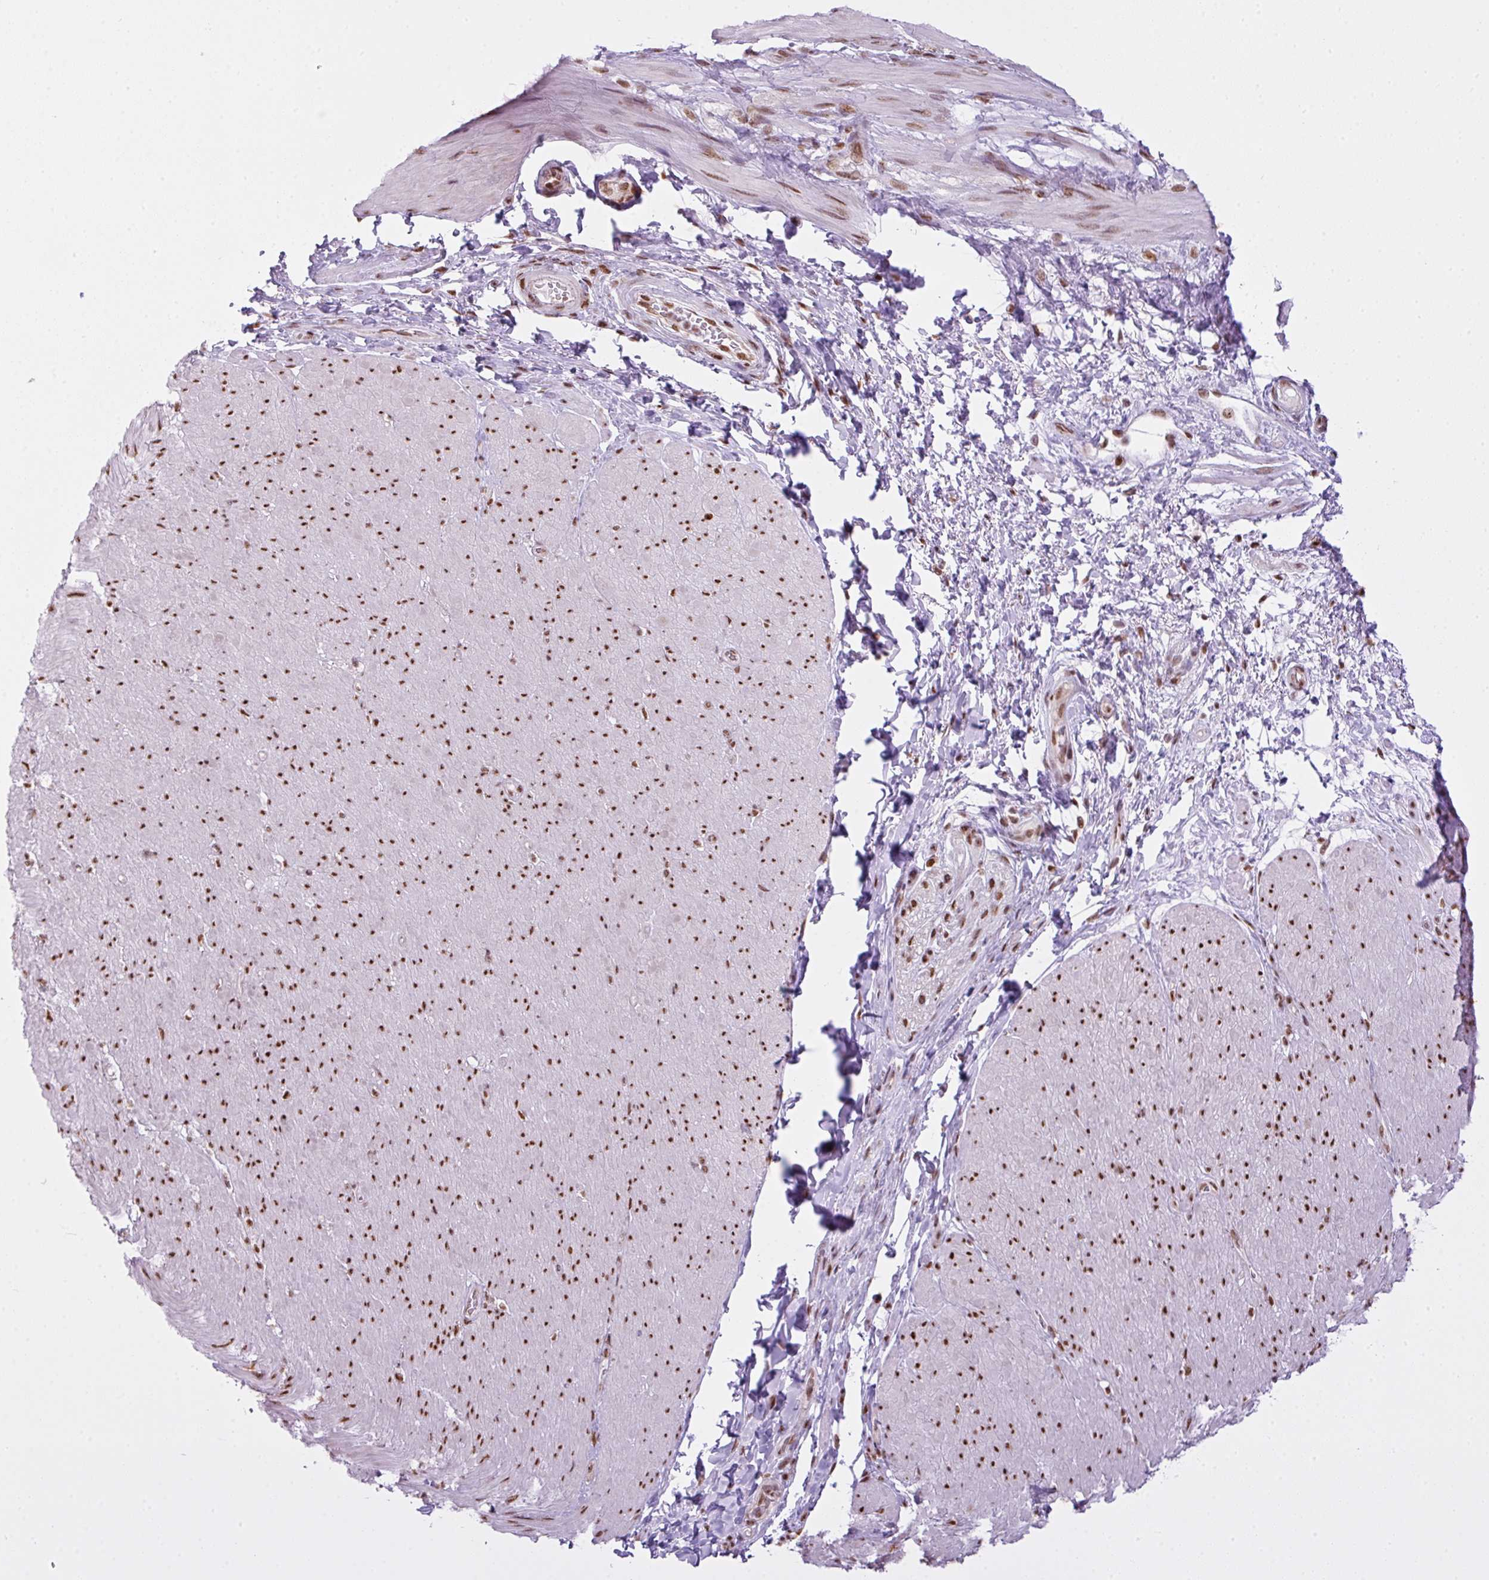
{"staining": {"intensity": "moderate", "quantity": ">75%", "location": "nuclear"}, "tissue": "smooth muscle", "cell_type": "Smooth muscle cells", "image_type": "normal", "snomed": [{"axis": "morphology", "description": "Normal tissue, NOS"}, {"axis": "topography", "description": "Smooth muscle"}, {"axis": "topography", "description": "Rectum"}], "caption": "Smooth muscle stained for a protein exhibits moderate nuclear positivity in smooth muscle cells. The staining was performed using DAB to visualize the protein expression in brown, while the nuclei were stained in blue with hematoxylin (Magnification: 20x).", "gene": "ARL6IP4", "patient": {"sex": "male", "age": 53}}